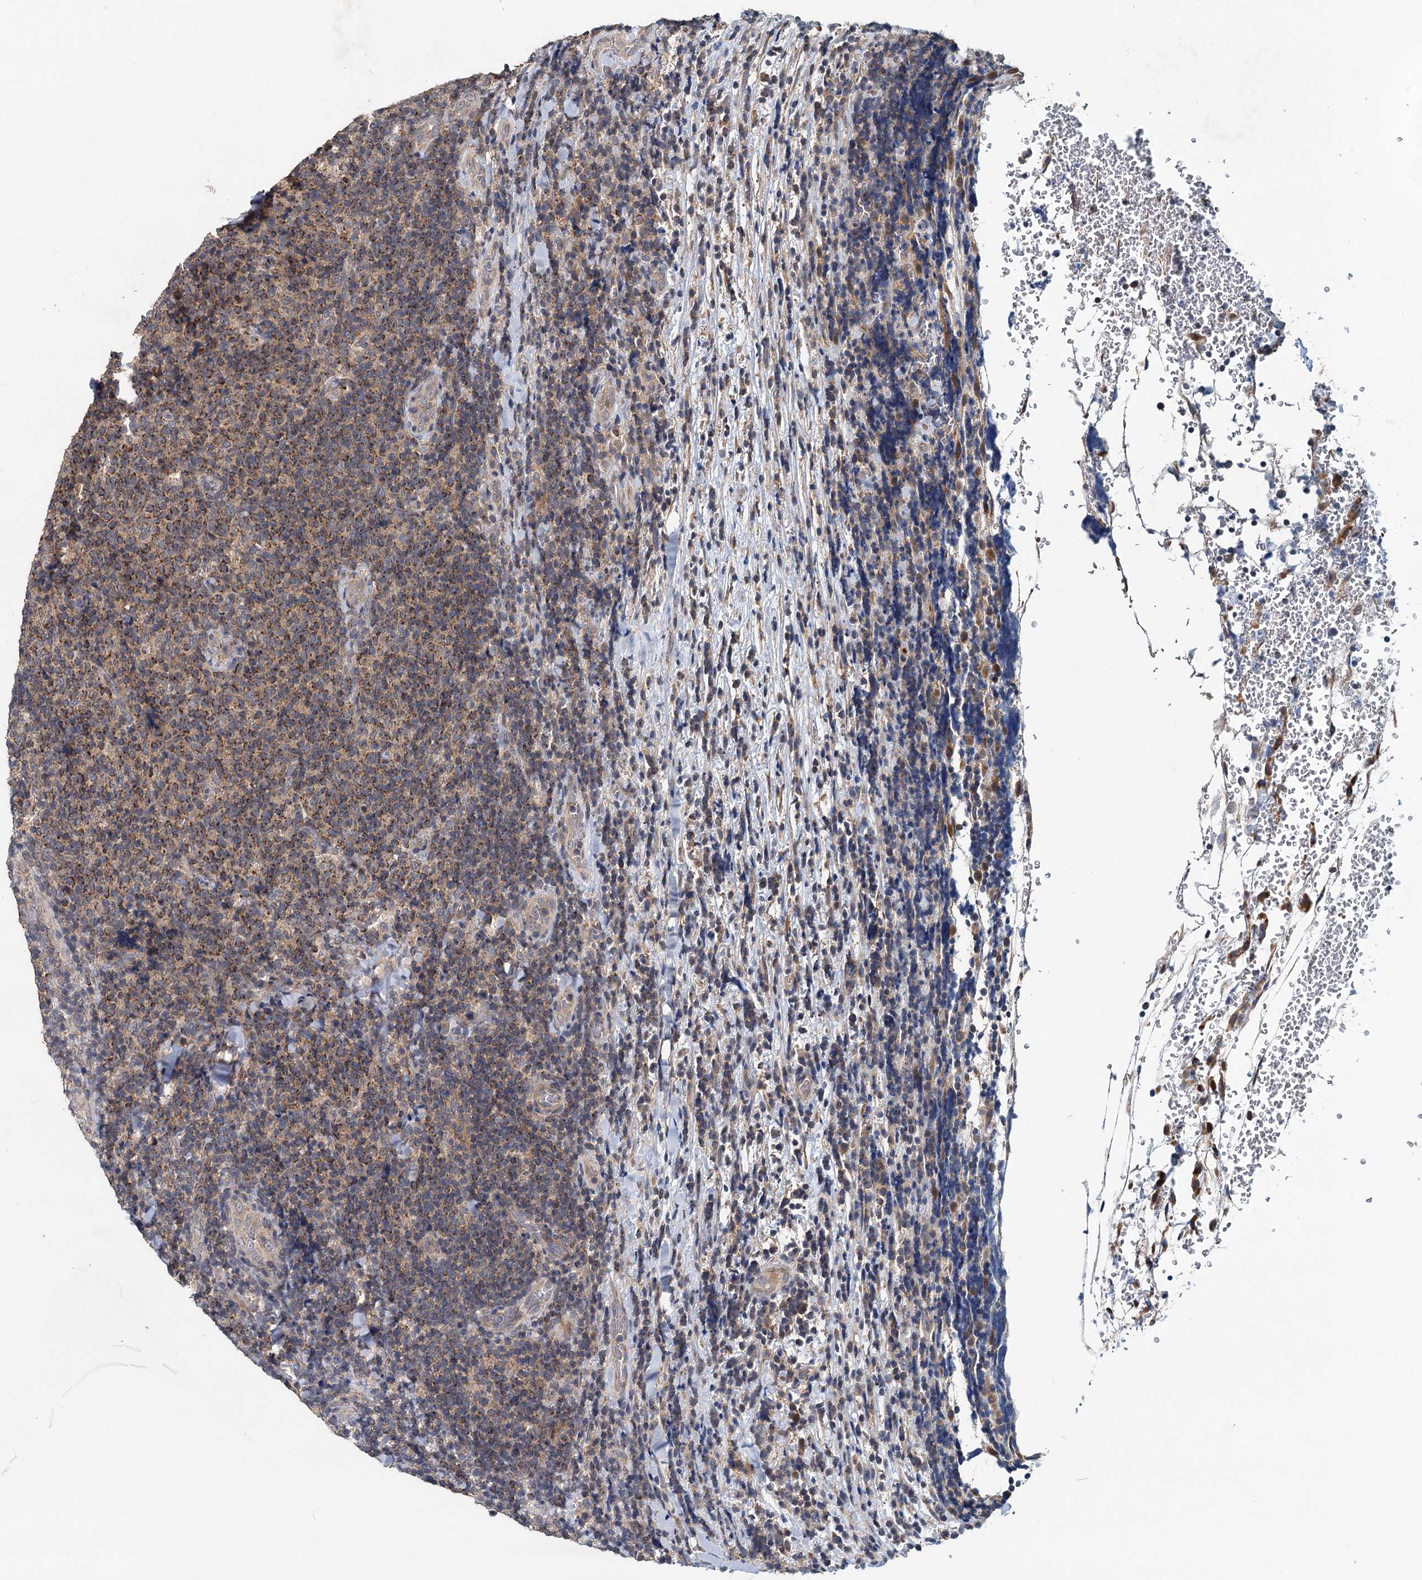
{"staining": {"intensity": "moderate", "quantity": ">75%", "location": "cytoplasmic/membranous"}, "tissue": "lymphoma", "cell_type": "Tumor cells", "image_type": "cancer", "snomed": [{"axis": "morphology", "description": "Malignant lymphoma, non-Hodgkin's type, Low grade"}, {"axis": "topography", "description": "Lymph node"}], "caption": "Brown immunohistochemical staining in human low-grade malignant lymphoma, non-Hodgkin's type displays moderate cytoplasmic/membranous positivity in about >75% of tumor cells.", "gene": "OTUB1", "patient": {"sex": "male", "age": 66}}